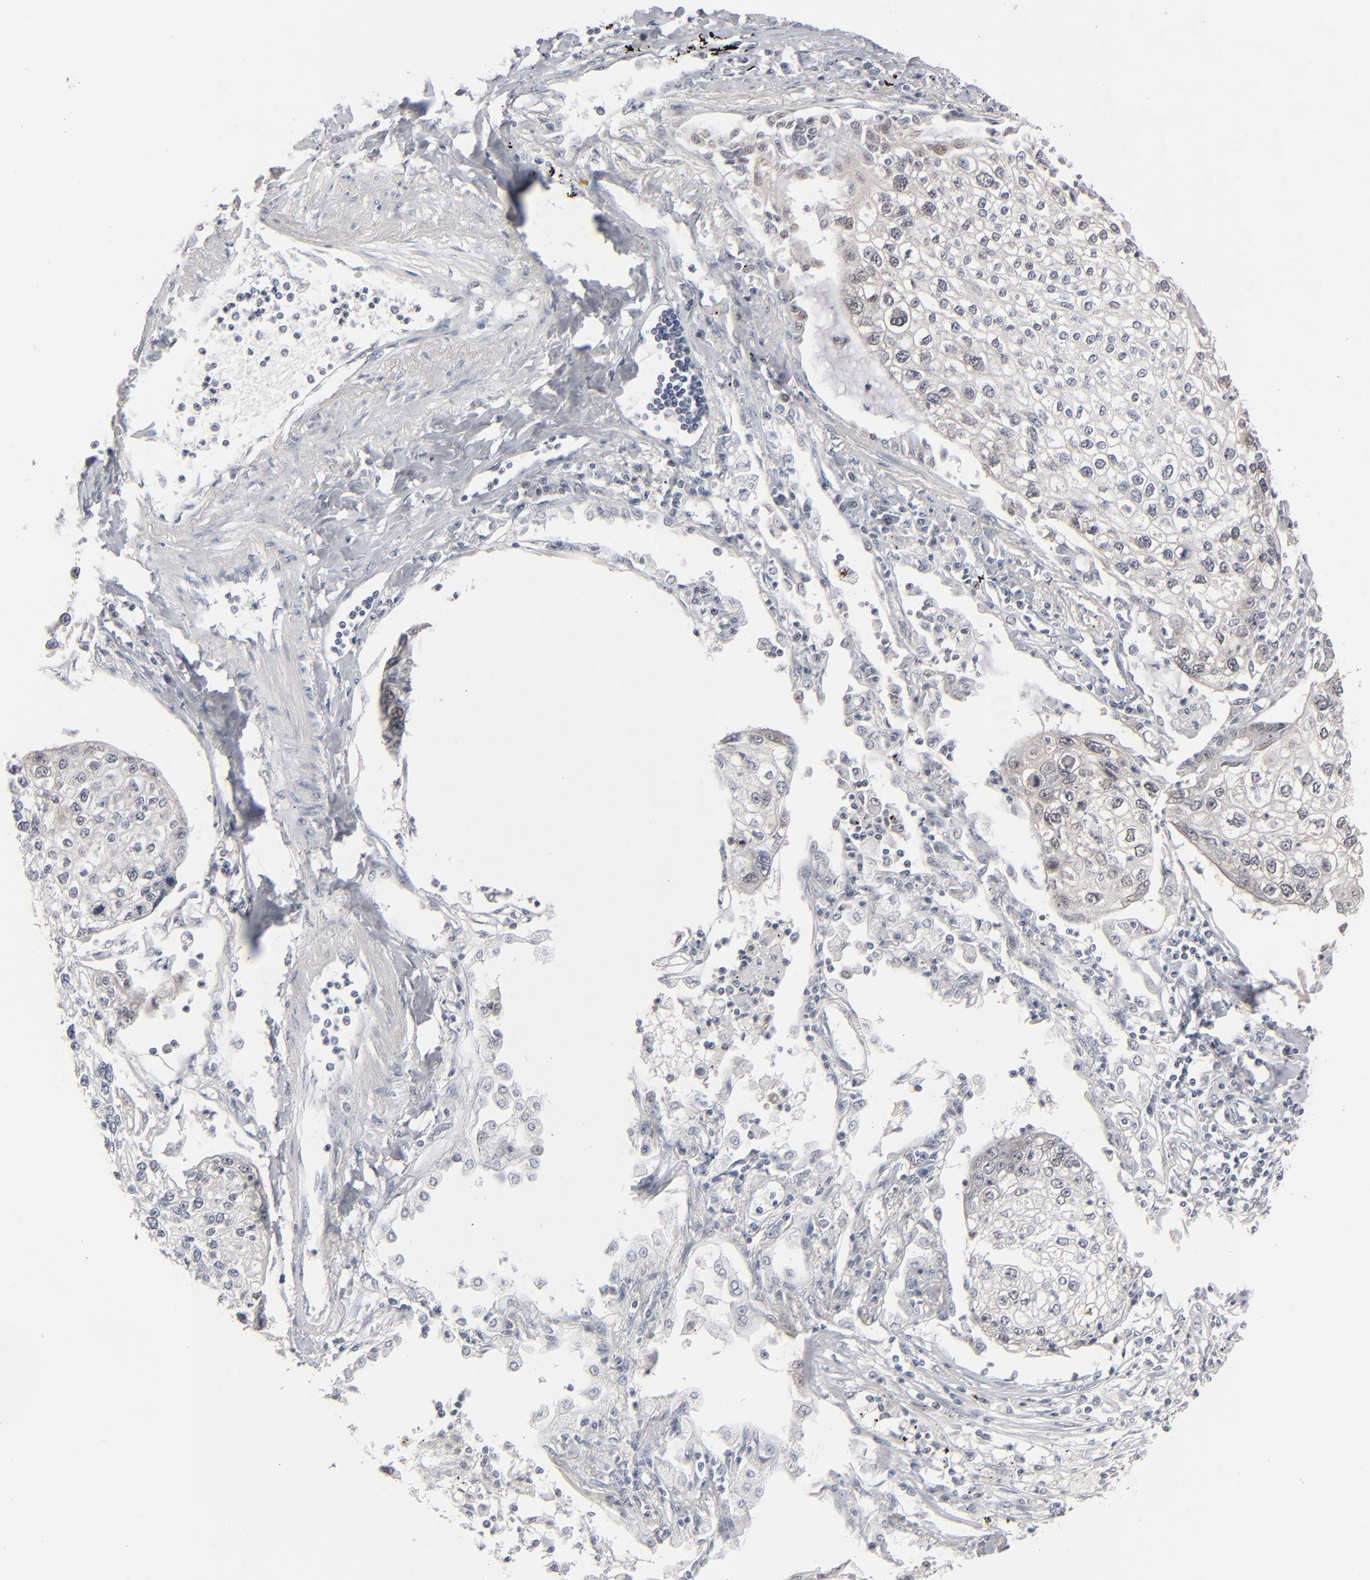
{"staining": {"intensity": "weak", "quantity": "<25%", "location": "cytoplasmic/membranous"}, "tissue": "lung cancer", "cell_type": "Tumor cells", "image_type": "cancer", "snomed": [{"axis": "morphology", "description": "Squamous cell carcinoma, NOS"}, {"axis": "topography", "description": "Lung"}], "caption": "A high-resolution image shows immunohistochemistry (IHC) staining of squamous cell carcinoma (lung), which displays no significant expression in tumor cells.", "gene": "IRF9", "patient": {"sex": "male", "age": 75}}